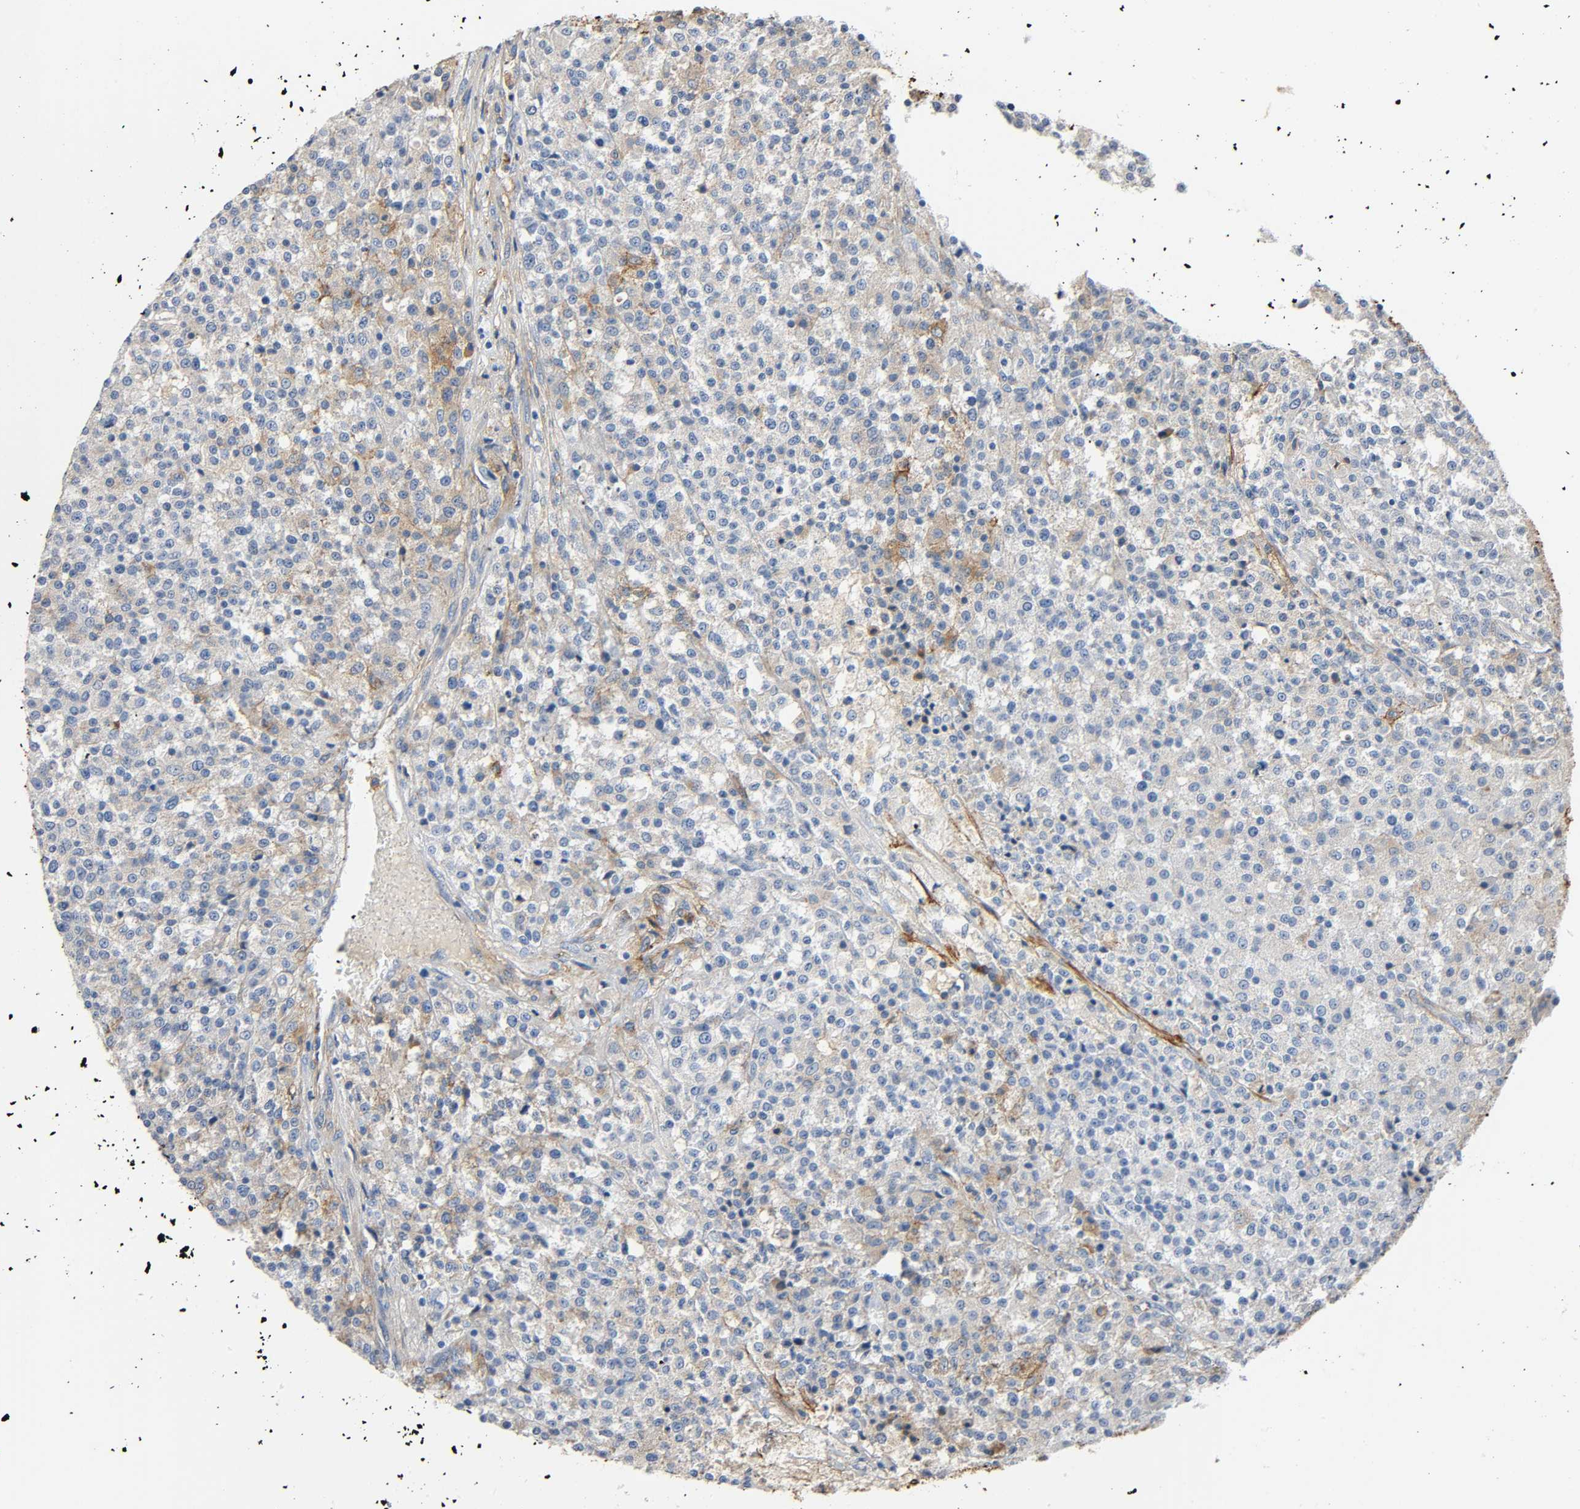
{"staining": {"intensity": "weak", "quantity": "<25%", "location": "cytoplasmic/membranous"}, "tissue": "testis cancer", "cell_type": "Tumor cells", "image_type": "cancer", "snomed": [{"axis": "morphology", "description": "Seminoma, NOS"}, {"axis": "topography", "description": "Testis"}], "caption": "IHC of seminoma (testis) displays no staining in tumor cells. The staining is performed using DAB brown chromogen with nuclei counter-stained in using hematoxylin.", "gene": "ANPEP", "patient": {"sex": "male", "age": 59}}